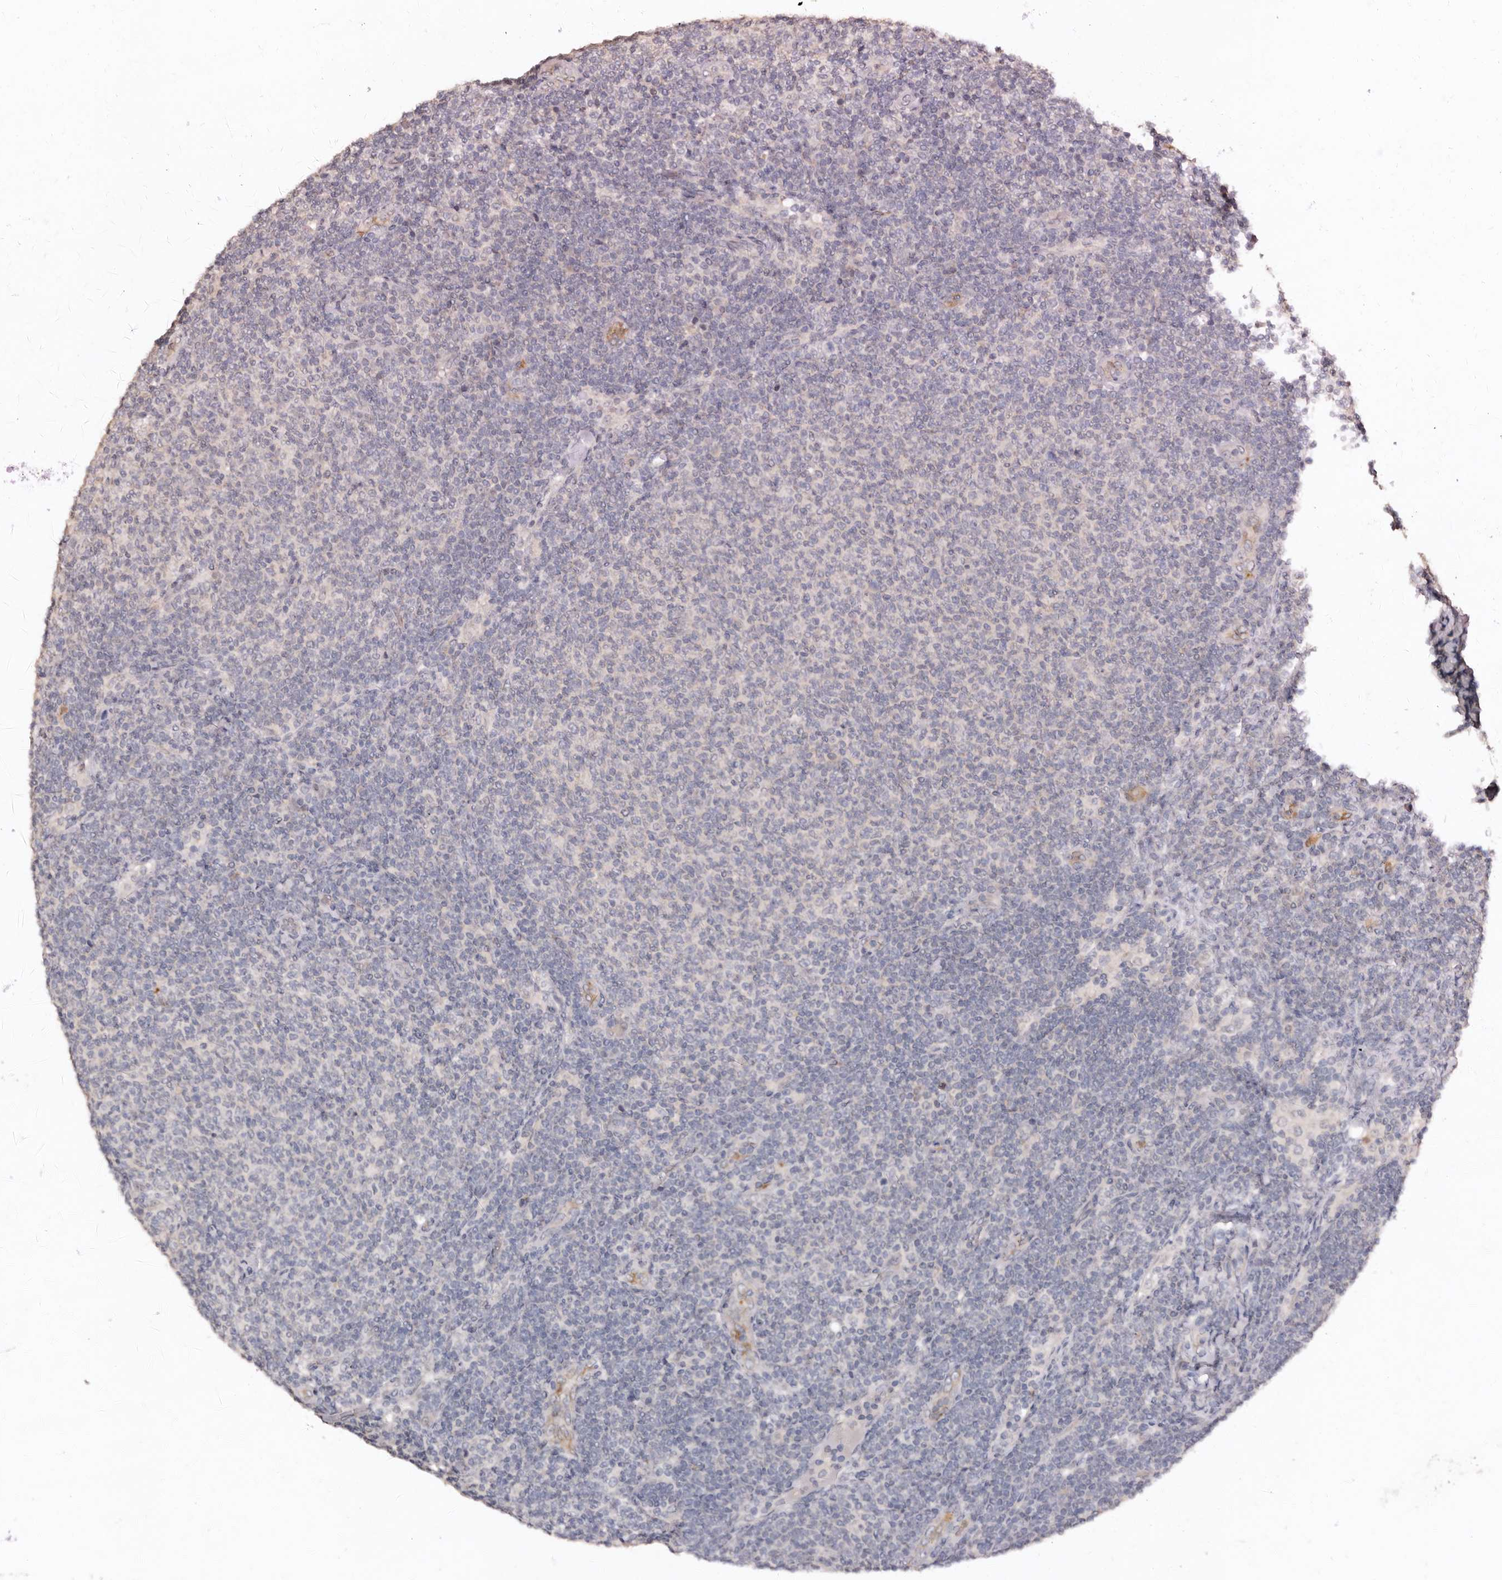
{"staining": {"intensity": "negative", "quantity": "none", "location": "none"}, "tissue": "lymphoma", "cell_type": "Tumor cells", "image_type": "cancer", "snomed": [{"axis": "morphology", "description": "Malignant lymphoma, non-Hodgkin's type, Low grade"}, {"axis": "topography", "description": "Lymph node"}], "caption": "A high-resolution histopathology image shows immunohistochemistry staining of lymphoma, which shows no significant expression in tumor cells.", "gene": "SULT1E1", "patient": {"sex": "male", "age": 66}}